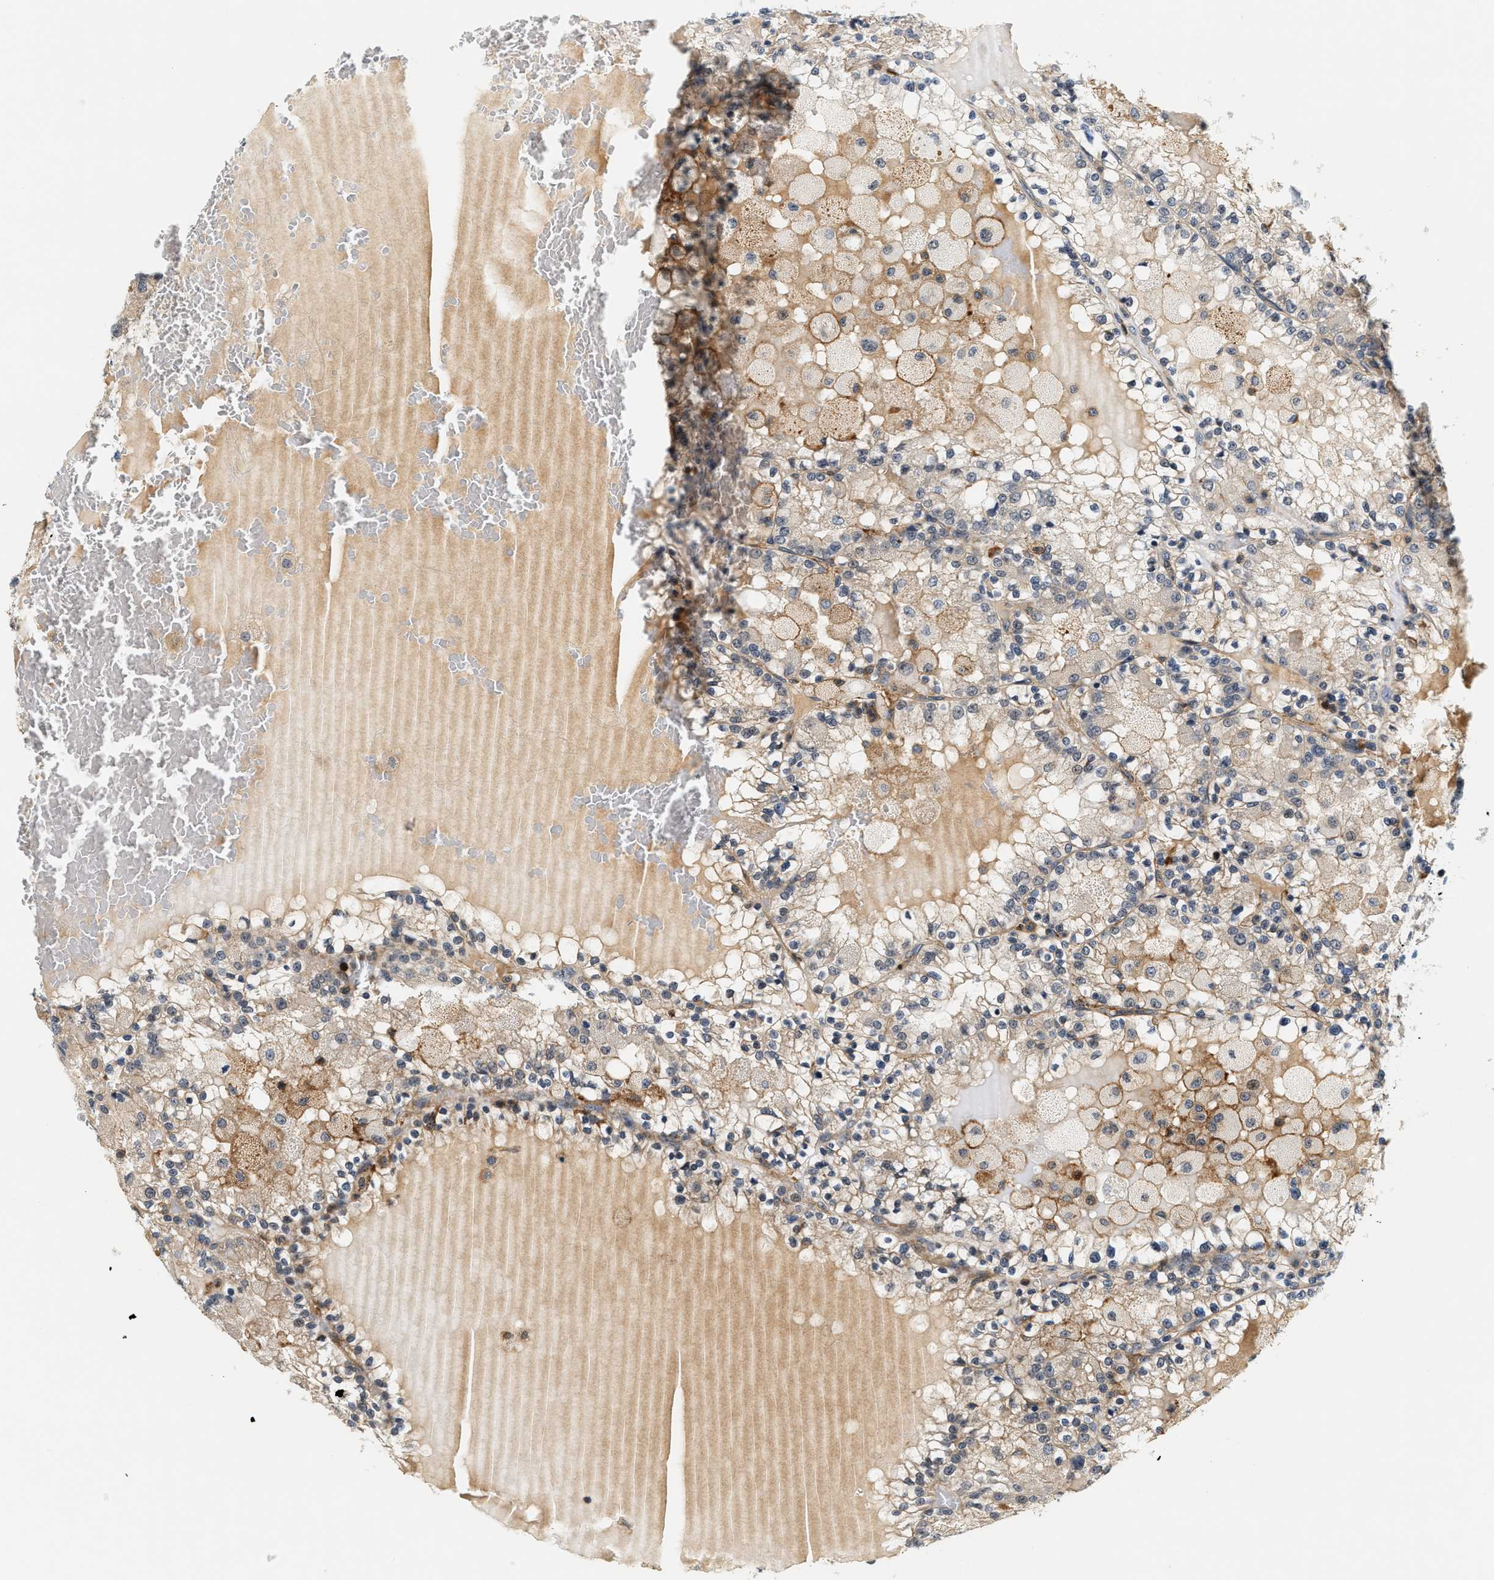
{"staining": {"intensity": "weak", "quantity": "25%-75%", "location": "cytoplasmic/membranous"}, "tissue": "renal cancer", "cell_type": "Tumor cells", "image_type": "cancer", "snomed": [{"axis": "morphology", "description": "Adenocarcinoma, NOS"}, {"axis": "topography", "description": "Kidney"}], "caption": "There is low levels of weak cytoplasmic/membranous expression in tumor cells of renal cancer, as demonstrated by immunohistochemical staining (brown color).", "gene": "SAMD9", "patient": {"sex": "female", "age": 56}}